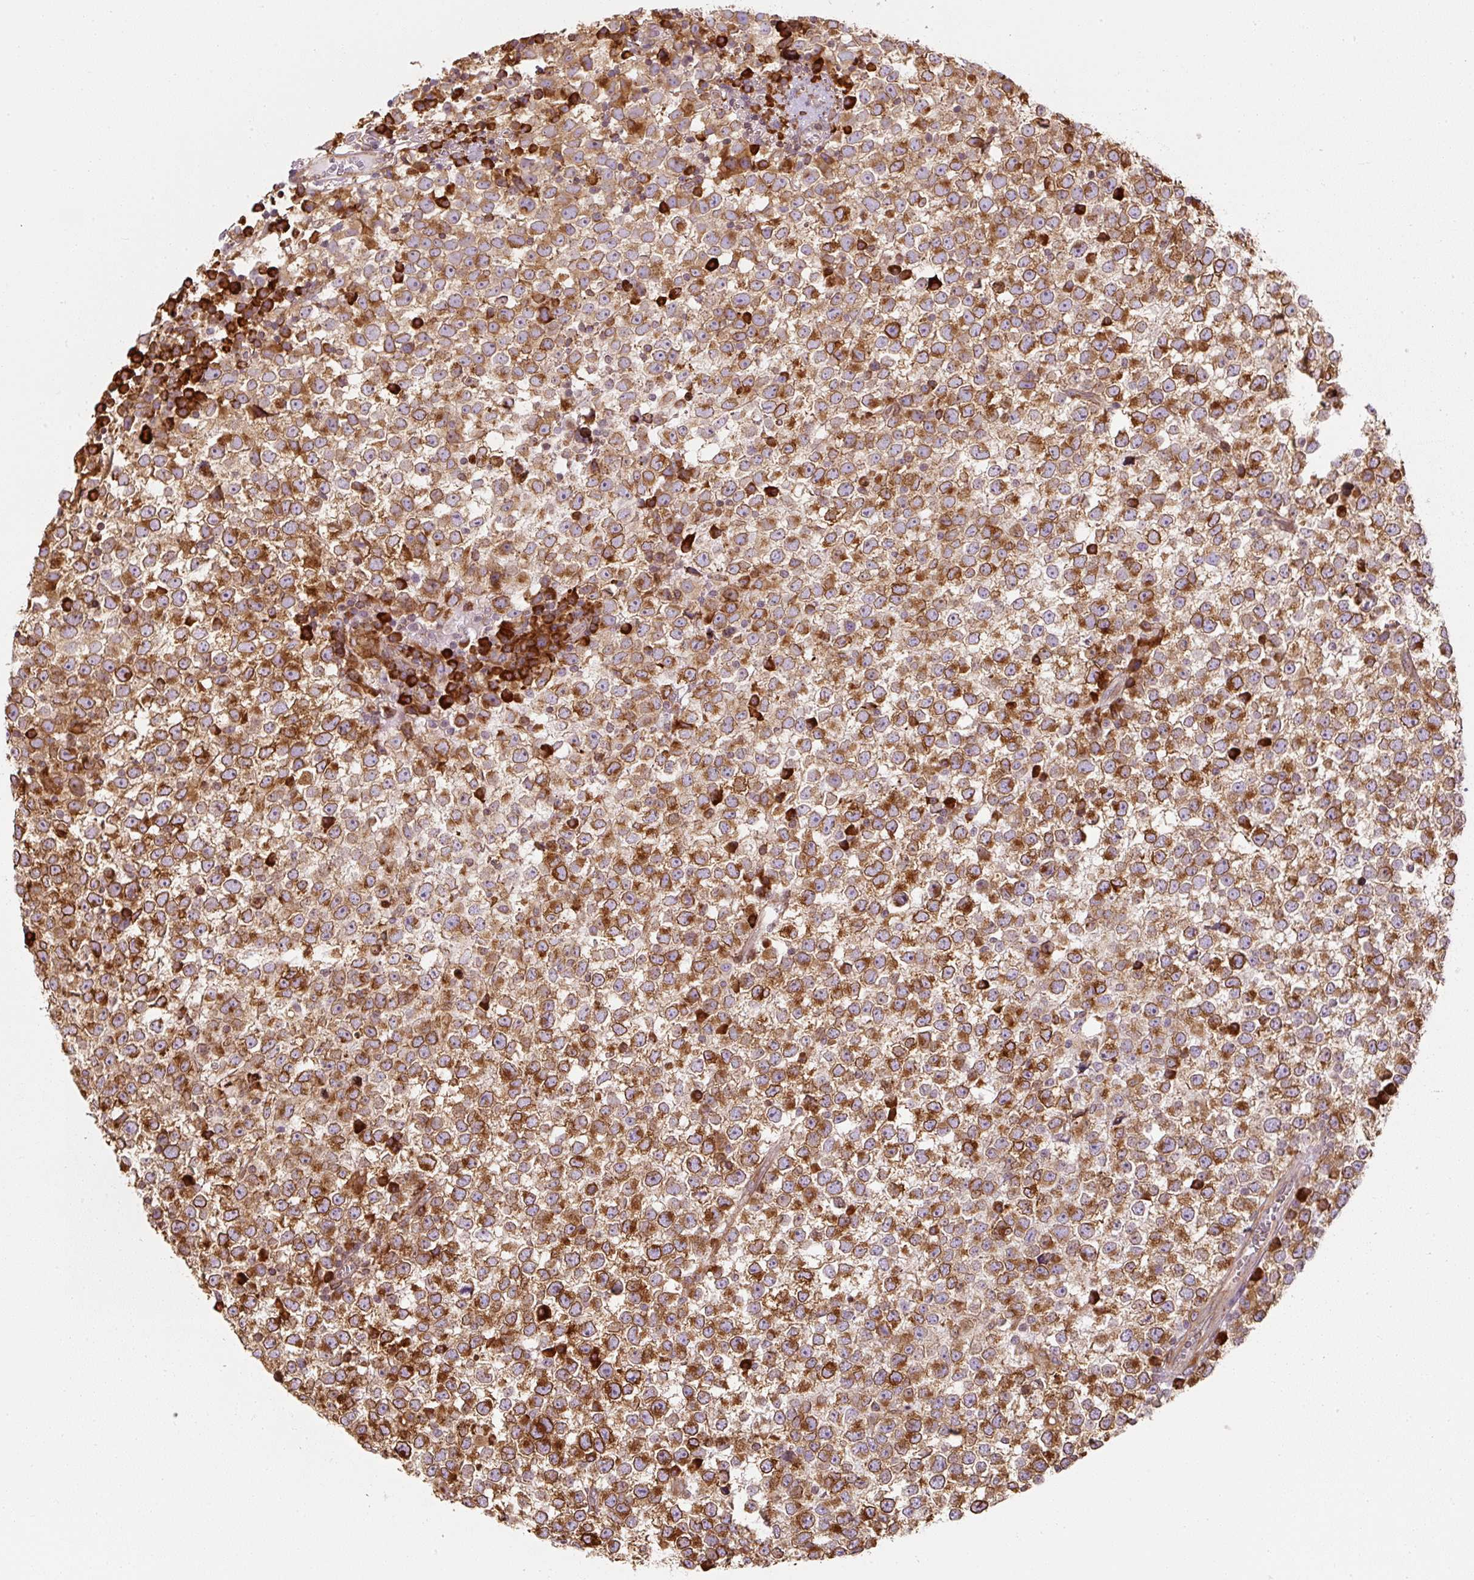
{"staining": {"intensity": "strong", "quantity": ">75%", "location": "cytoplasmic/membranous"}, "tissue": "testis cancer", "cell_type": "Tumor cells", "image_type": "cancer", "snomed": [{"axis": "morphology", "description": "Seminoma, NOS"}, {"axis": "topography", "description": "Testis"}], "caption": "Strong cytoplasmic/membranous protein positivity is appreciated in about >75% of tumor cells in testis cancer.", "gene": "PRKCSH", "patient": {"sex": "male", "age": 65}}